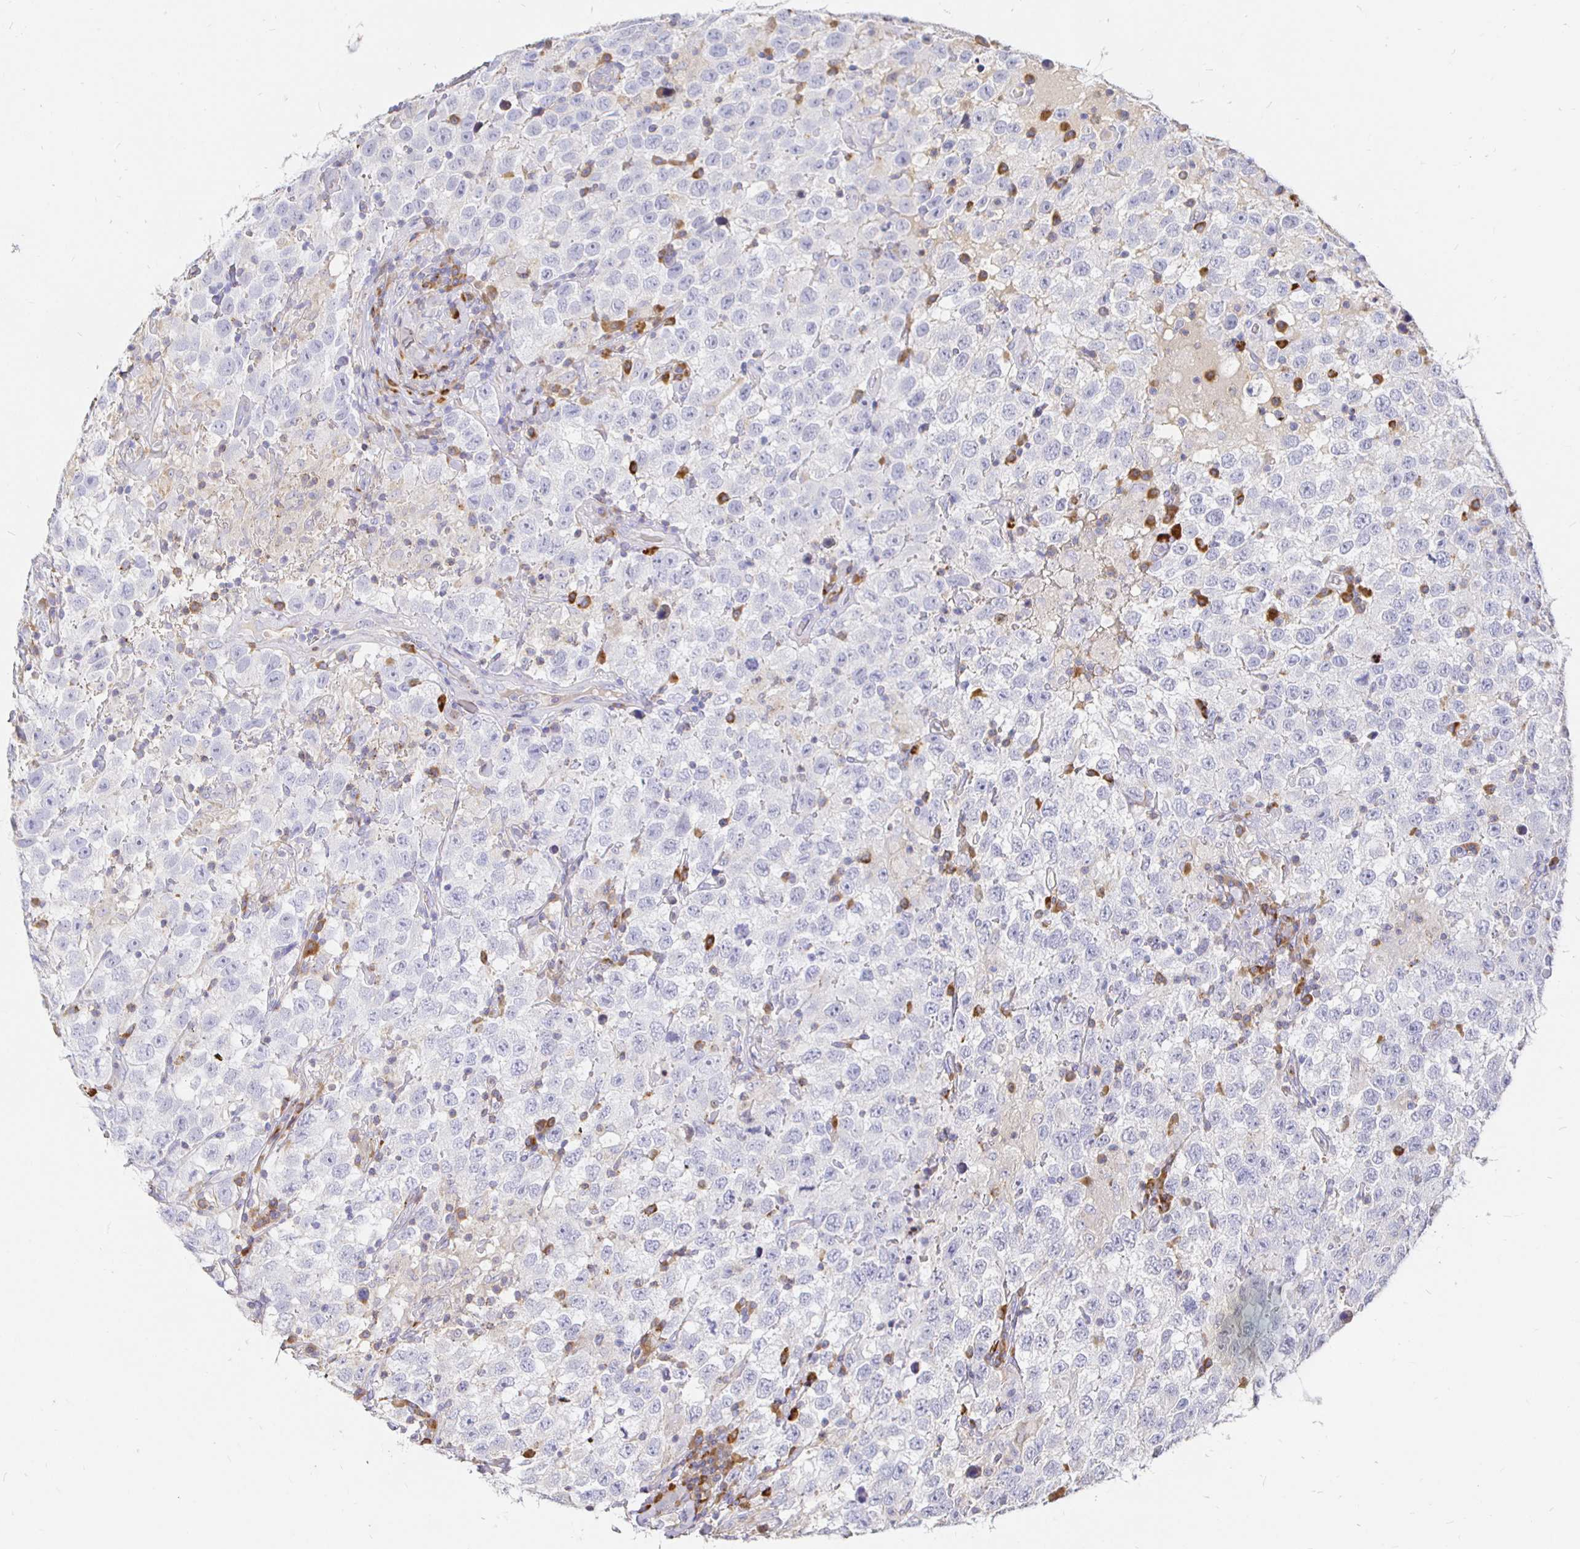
{"staining": {"intensity": "negative", "quantity": "none", "location": "none"}, "tissue": "testis cancer", "cell_type": "Tumor cells", "image_type": "cancer", "snomed": [{"axis": "morphology", "description": "Seminoma, NOS"}, {"axis": "topography", "description": "Testis"}], "caption": "Immunohistochemistry of seminoma (testis) demonstrates no staining in tumor cells.", "gene": "CXCR3", "patient": {"sex": "male", "age": 41}}